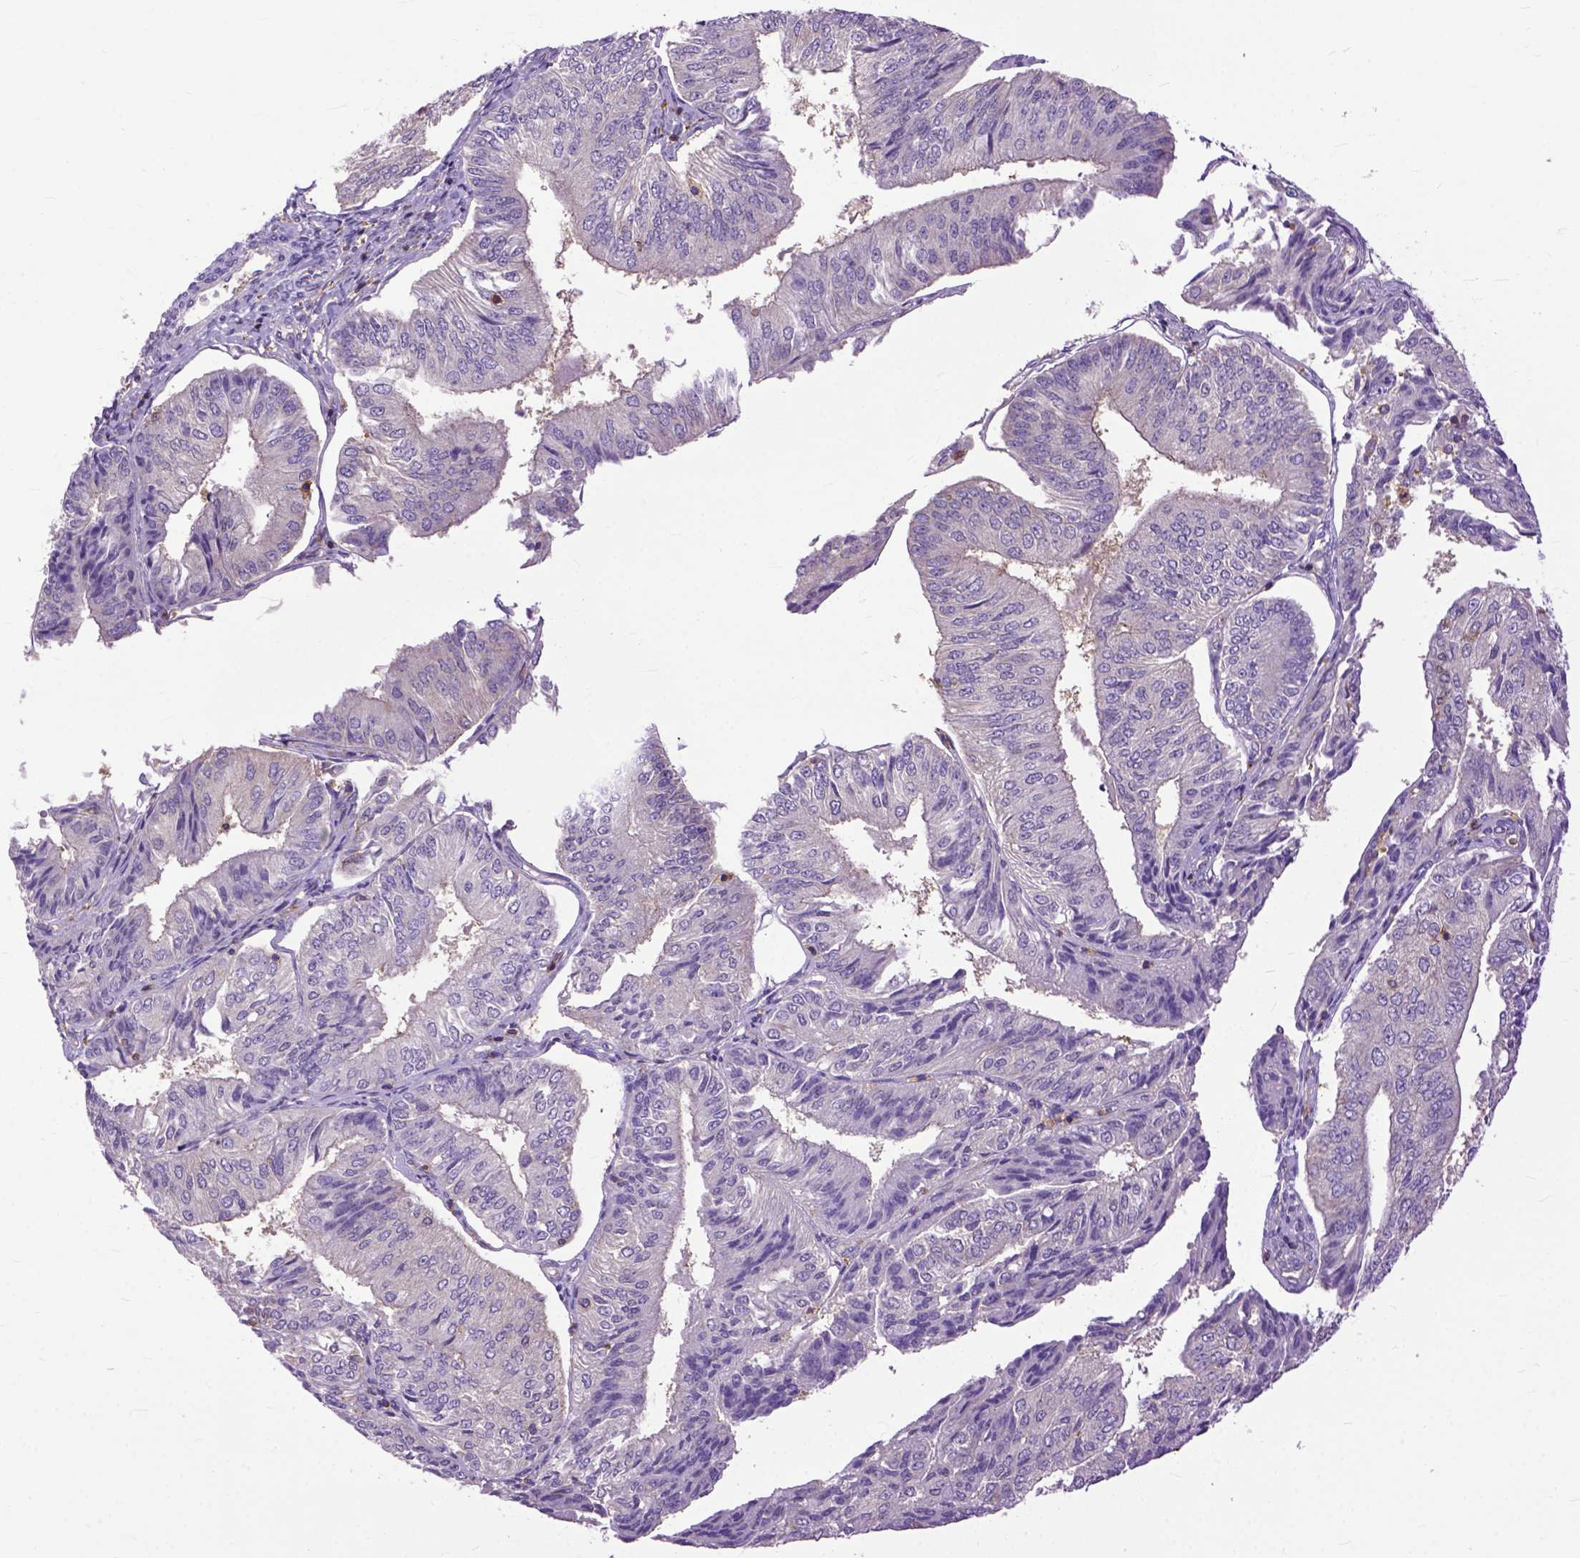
{"staining": {"intensity": "negative", "quantity": "none", "location": "none"}, "tissue": "endometrial cancer", "cell_type": "Tumor cells", "image_type": "cancer", "snomed": [{"axis": "morphology", "description": "Adenocarcinoma, NOS"}, {"axis": "topography", "description": "Endometrium"}], "caption": "An immunohistochemistry (IHC) image of endometrial cancer is shown. There is no staining in tumor cells of endometrial cancer.", "gene": "NAMPT", "patient": {"sex": "female", "age": 58}}